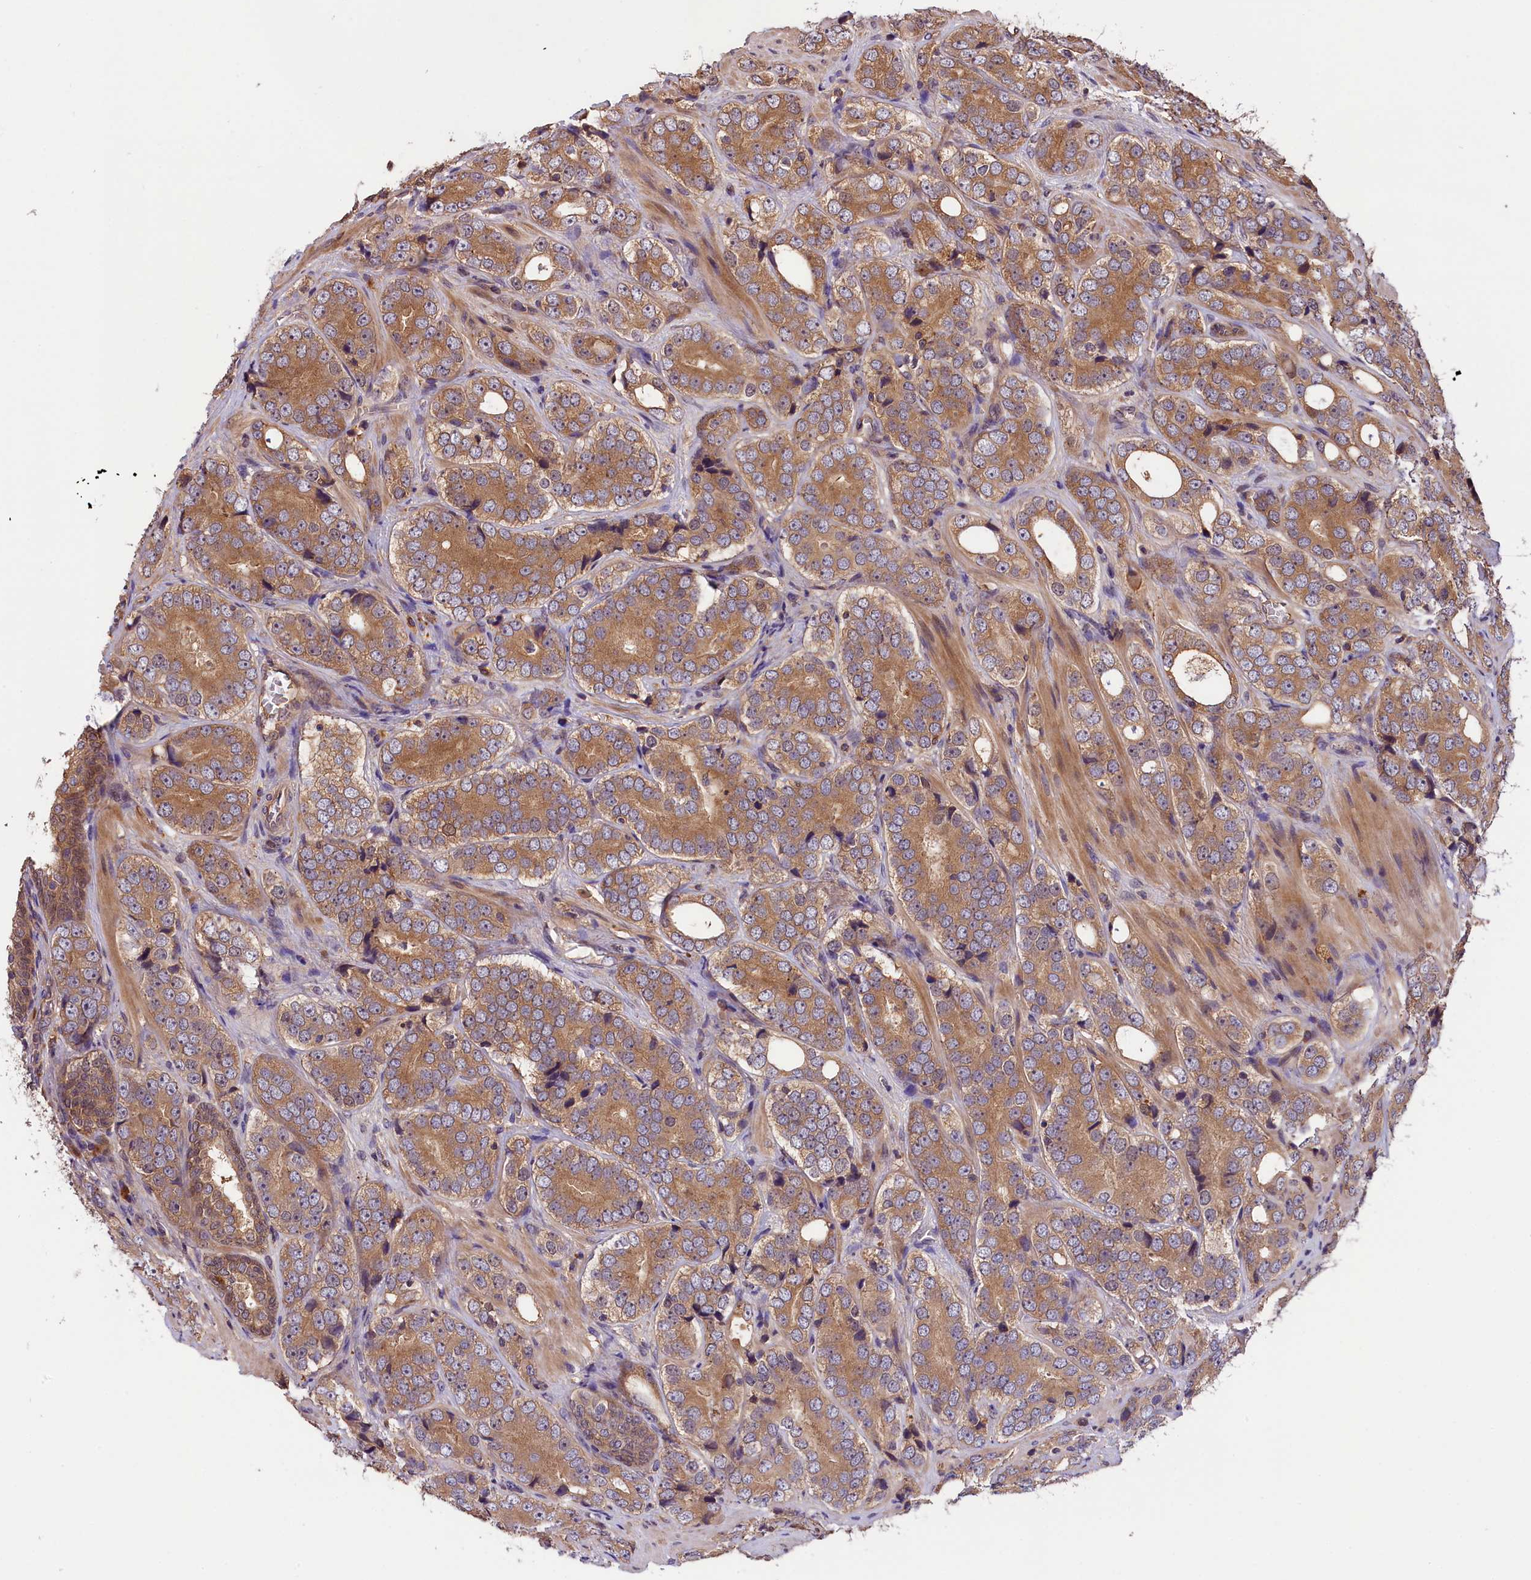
{"staining": {"intensity": "moderate", "quantity": ">75%", "location": "cytoplasmic/membranous"}, "tissue": "prostate cancer", "cell_type": "Tumor cells", "image_type": "cancer", "snomed": [{"axis": "morphology", "description": "Adenocarcinoma, High grade"}, {"axis": "topography", "description": "Prostate"}], "caption": "Approximately >75% of tumor cells in adenocarcinoma (high-grade) (prostate) exhibit moderate cytoplasmic/membranous protein staining as visualized by brown immunohistochemical staining.", "gene": "SETD6", "patient": {"sex": "male", "age": 56}}